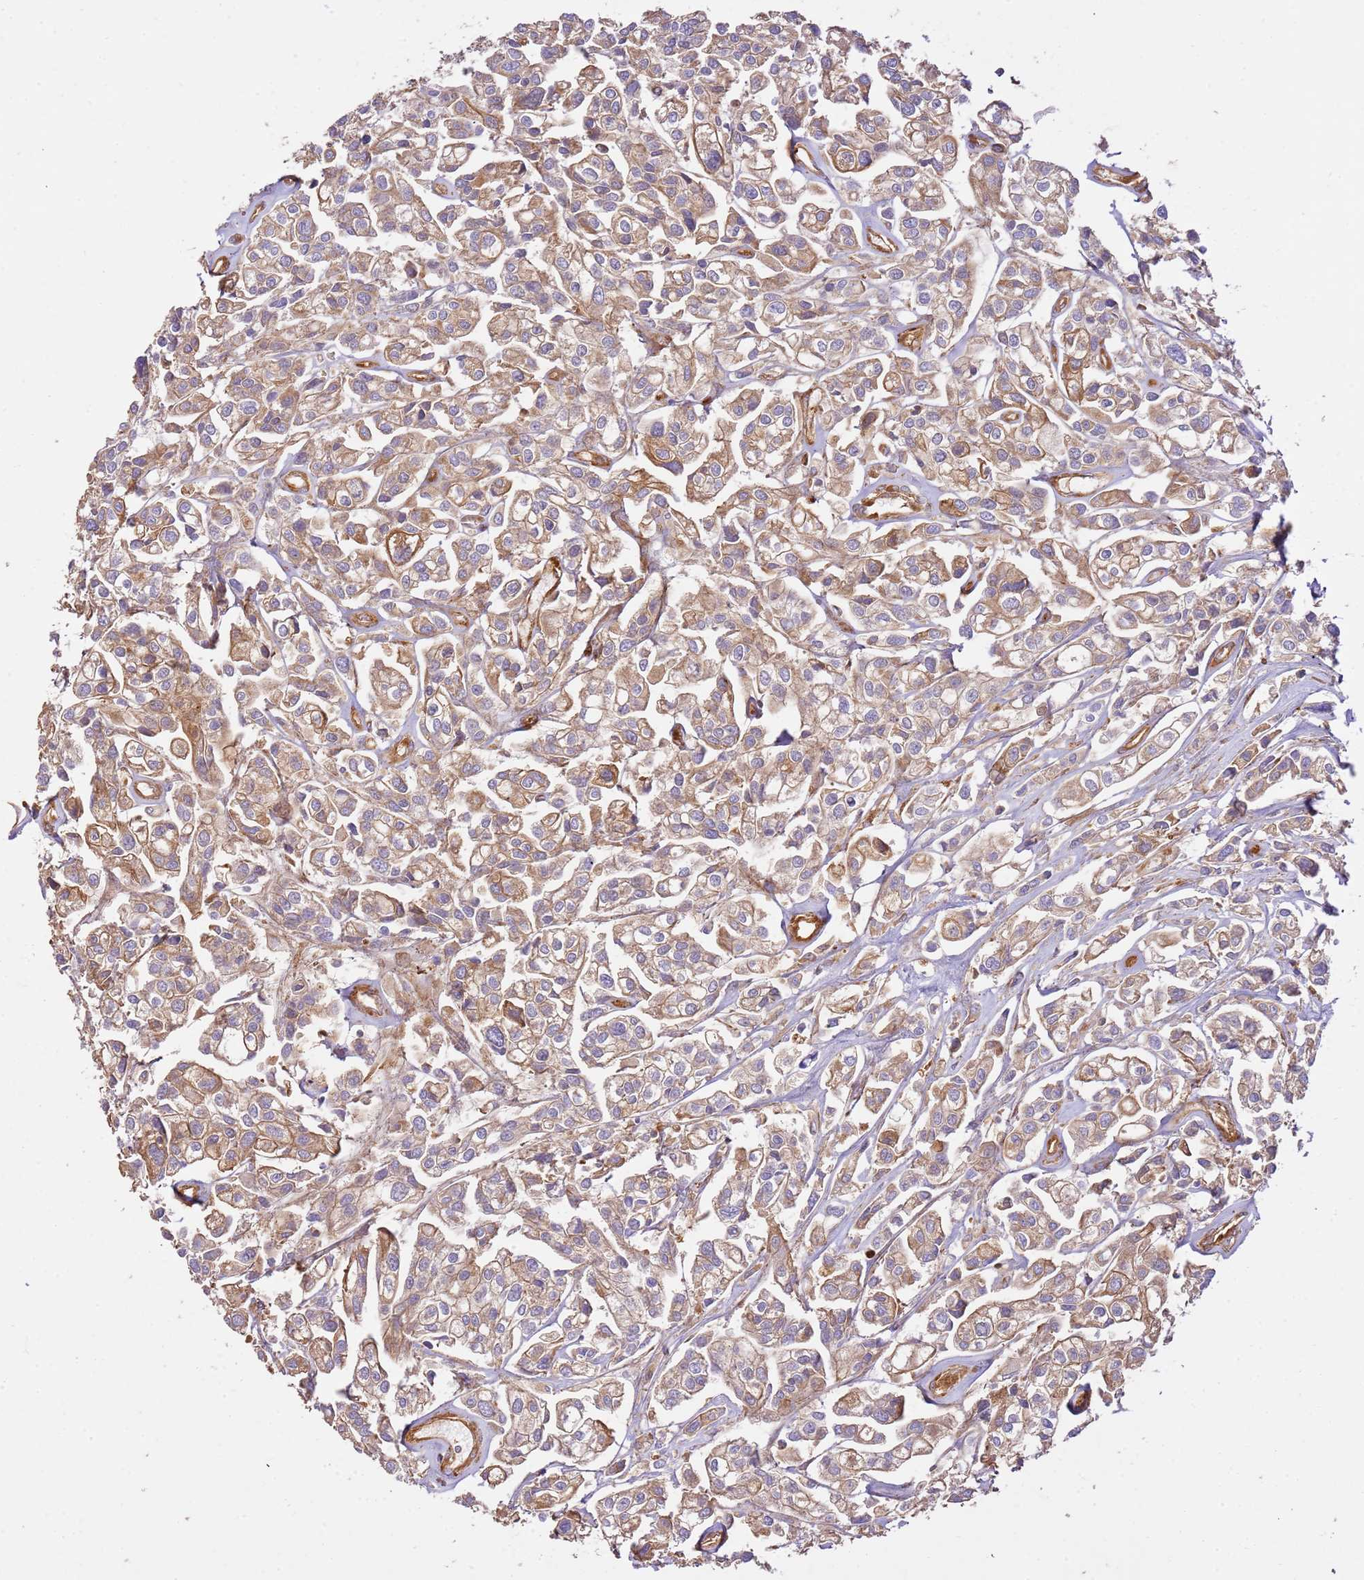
{"staining": {"intensity": "moderate", "quantity": ">75%", "location": "cytoplasmic/membranous"}, "tissue": "urothelial cancer", "cell_type": "Tumor cells", "image_type": "cancer", "snomed": [{"axis": "morphology", "description": "Urothelial carcinoma, High grade"}, {"axis": "topography", "description": "Urinary bladder"}], "caption": "Brown immunohistochemical staining in human high-grade urothelial carcinoma shows moderate cytoplasmic/membranous staining in about >75% of tumor cells.", "gene": "ZBTB39", "patient": {"sex": "male", "age": 67}}